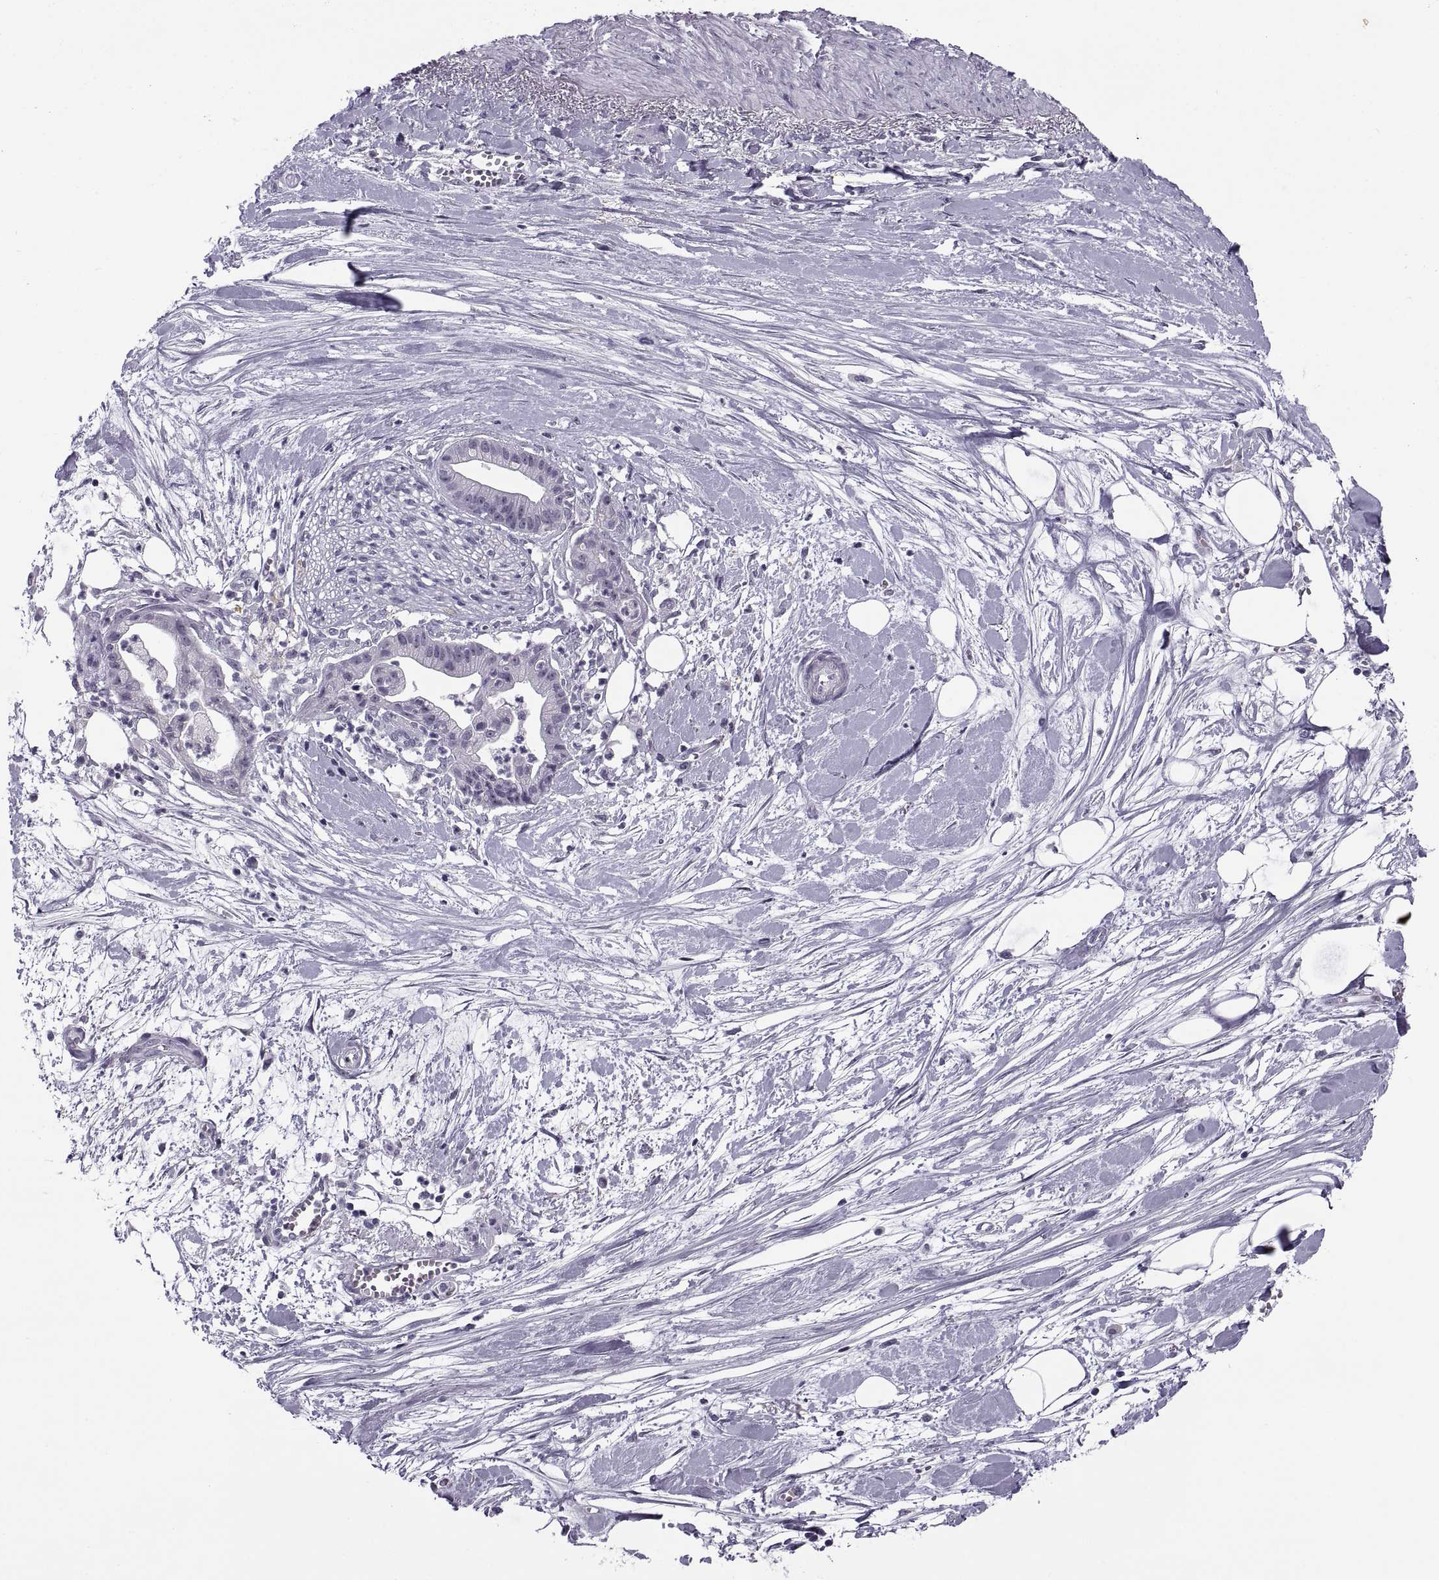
{"staining": {"intensity": "negative", "quantity": "none", "location": "none"}, "tissue": "pancreatic cancer", "cell_type": "Tumor cells", "image_type": "cancer", "snomed": [{"axis": "morphology", "description": "Normal tissue, NOS"}, {"axis": "morphology", "description": "Adenocarcinoma, NOS"}, {"axis": "topography", "description": "Lymph node"}, {"axis": "topography", "description": "Pancreas"}], "caption": "Protein analysis of pancreatic cancer (adenocarcinoma) shows no significant positivity in tumor cells. (DAB immunohistochemistry visualized using brightfield microscopy, high magnification).", "gene": "TBC1D3G", "patient": {"sex": "female", "age": 58}}